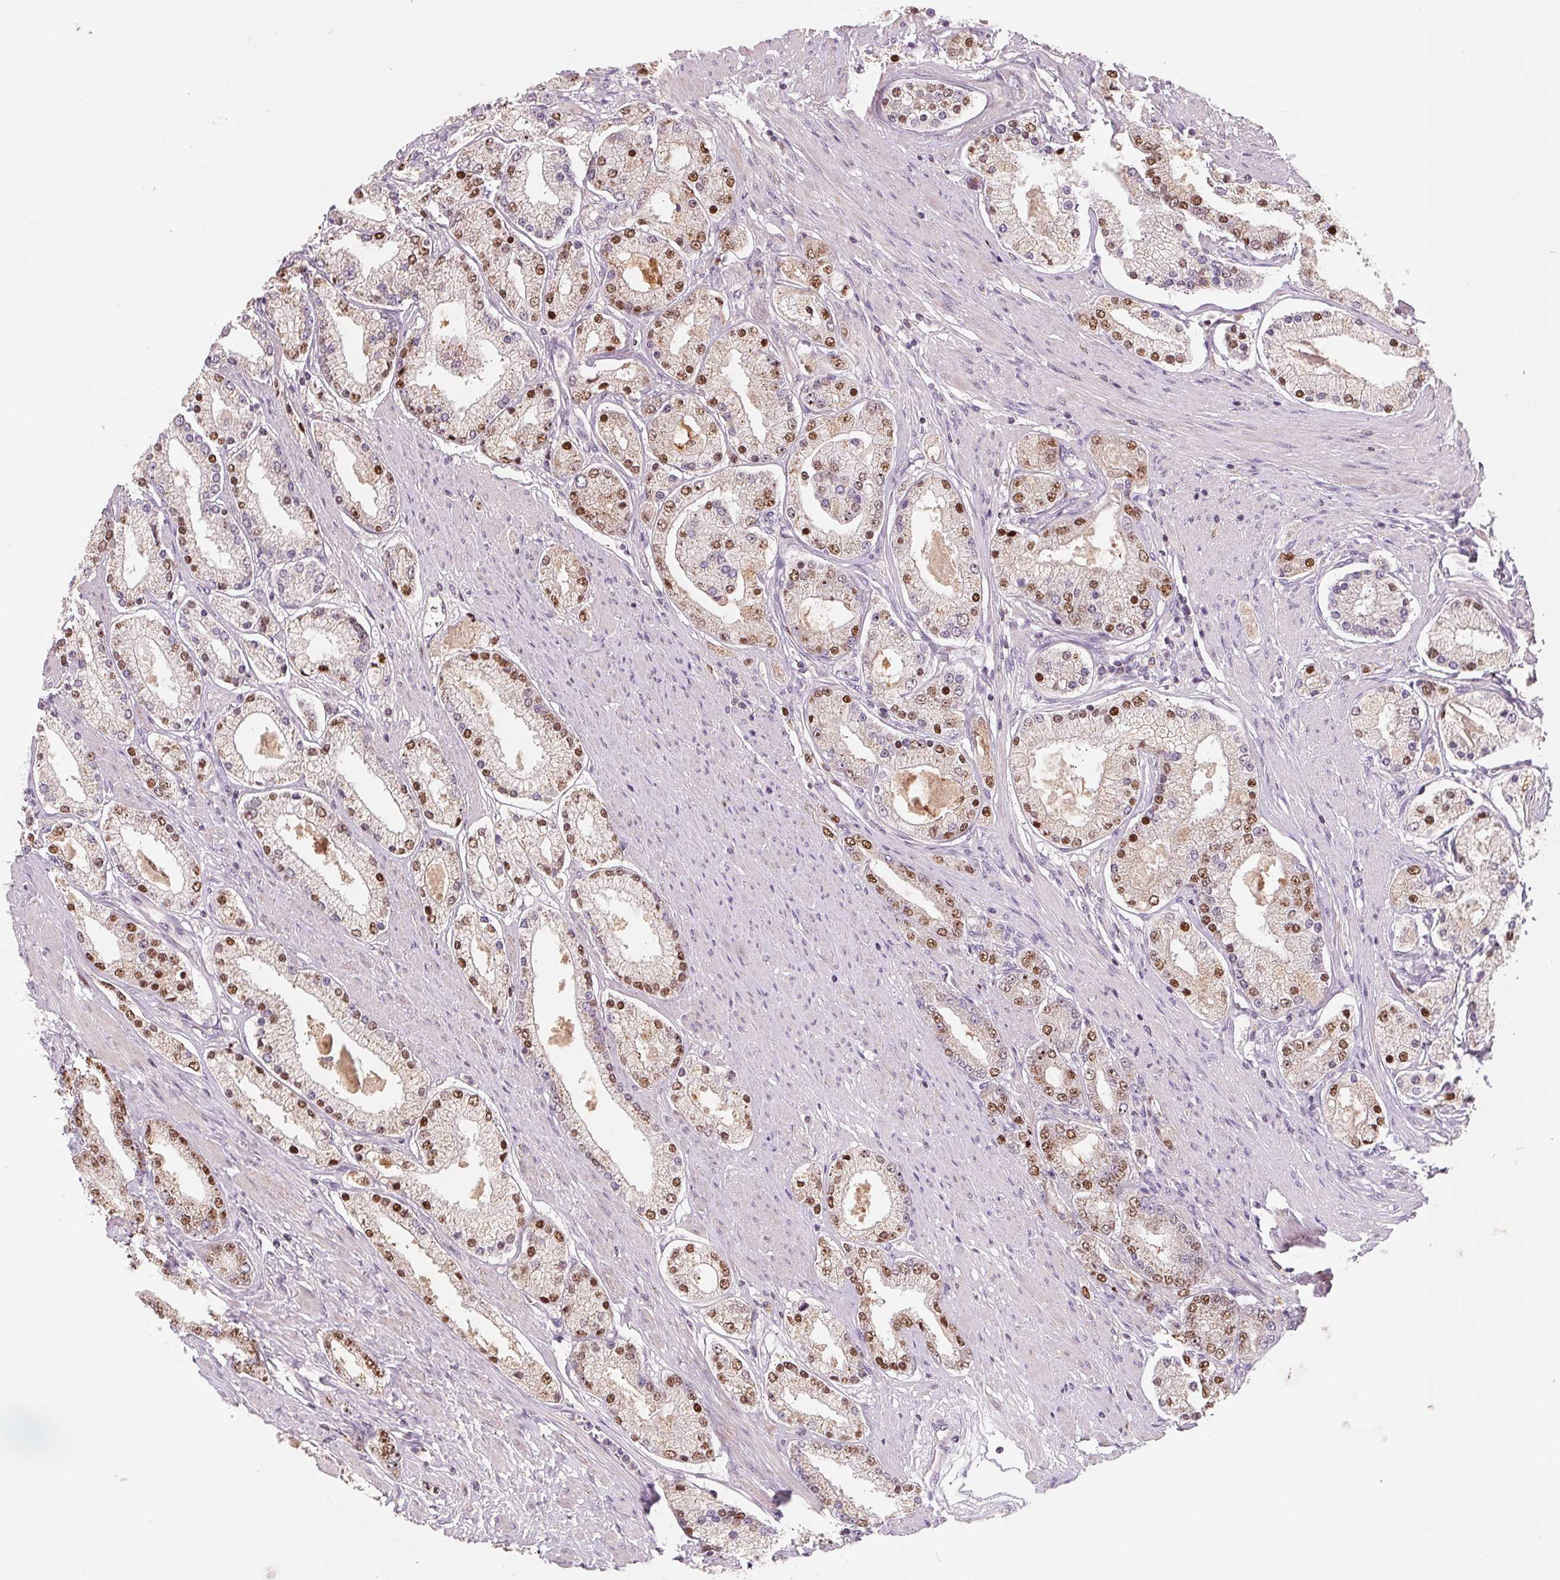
{"staining": {"intensity": "strong", "quantity": "25%-75%", "location": "nuclear"}, "tissue": "prostate cancer", "cell_type": "Tumor cells", "image_type": "cancer", "snomed": [{"axis": "morphology", "description": "Adenocarcinoma, High grade"}, {"axis": "topography", "description": "Prostate"}], "caption": "A high-resolution photomicrograph shows IHC staining of adenocarcinoma (high-grade) (prostate), which shows strong nuclear staining in about 25%-75% of tumor cells.", "gene": "AQP8", "patient": {"sex": "male", "age": 67}}